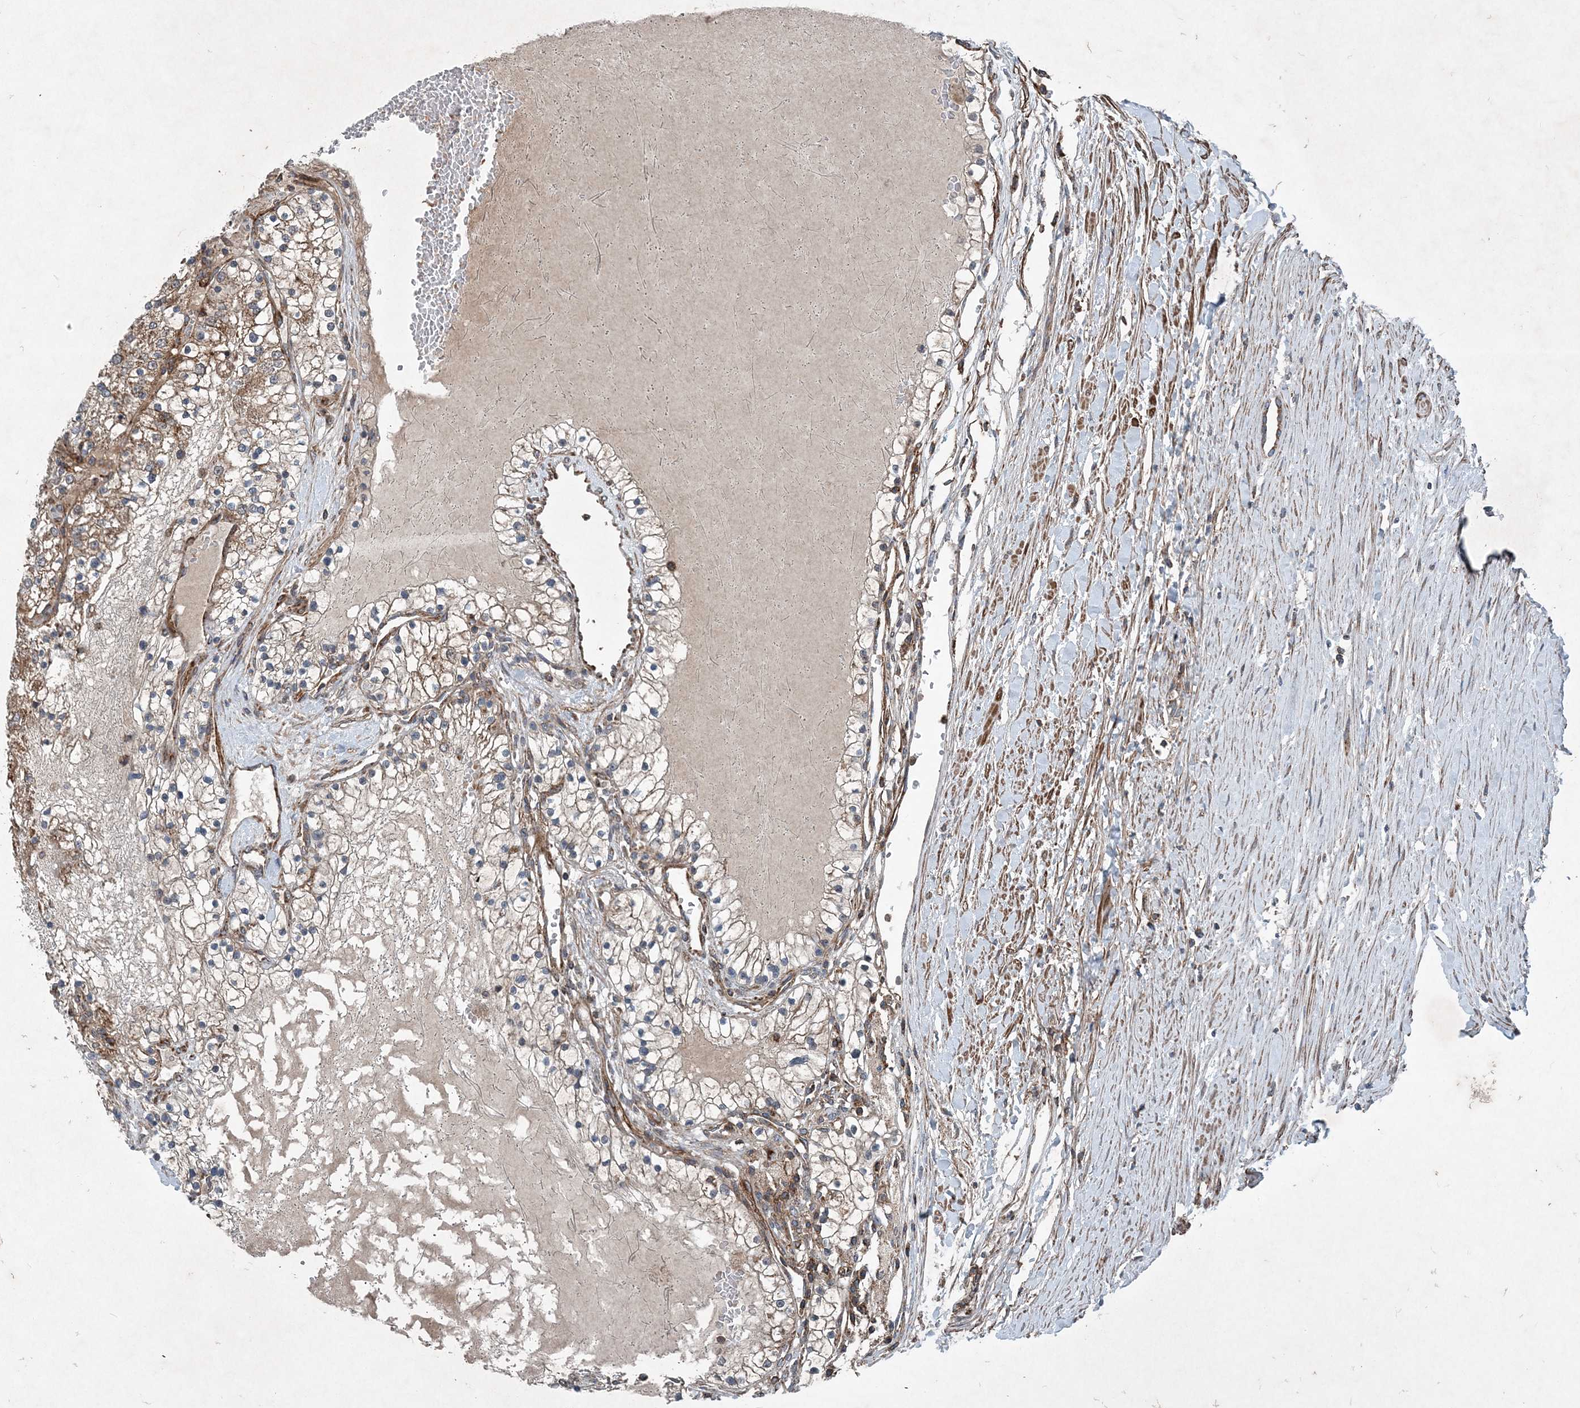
{"staining": {"intensity": "moderate", "quantity": "25%-75%", "location": "cytoplasmic/membranous"}, "tissue": "renal cancer", "cell_type": "Tumor cells", "image_type": "cancer", "snomed": [{"axis": "morphology", "description": "Normal tissue, NOS"}, {"axis": "morphology", "description": "Adenocarcinoma, NOS"}, {"axis": "topography", "description": "Kidney"}], "caption": "An image showing moderate cytoplasmic/membranous positivity in about 25%-75% of tumor cells in renal cancer (adenocarcinoma), as visualized by brown immunohistochemical staining.", "gene": "NDUFA2", "patient": {"sex": "male", "age": 68}}